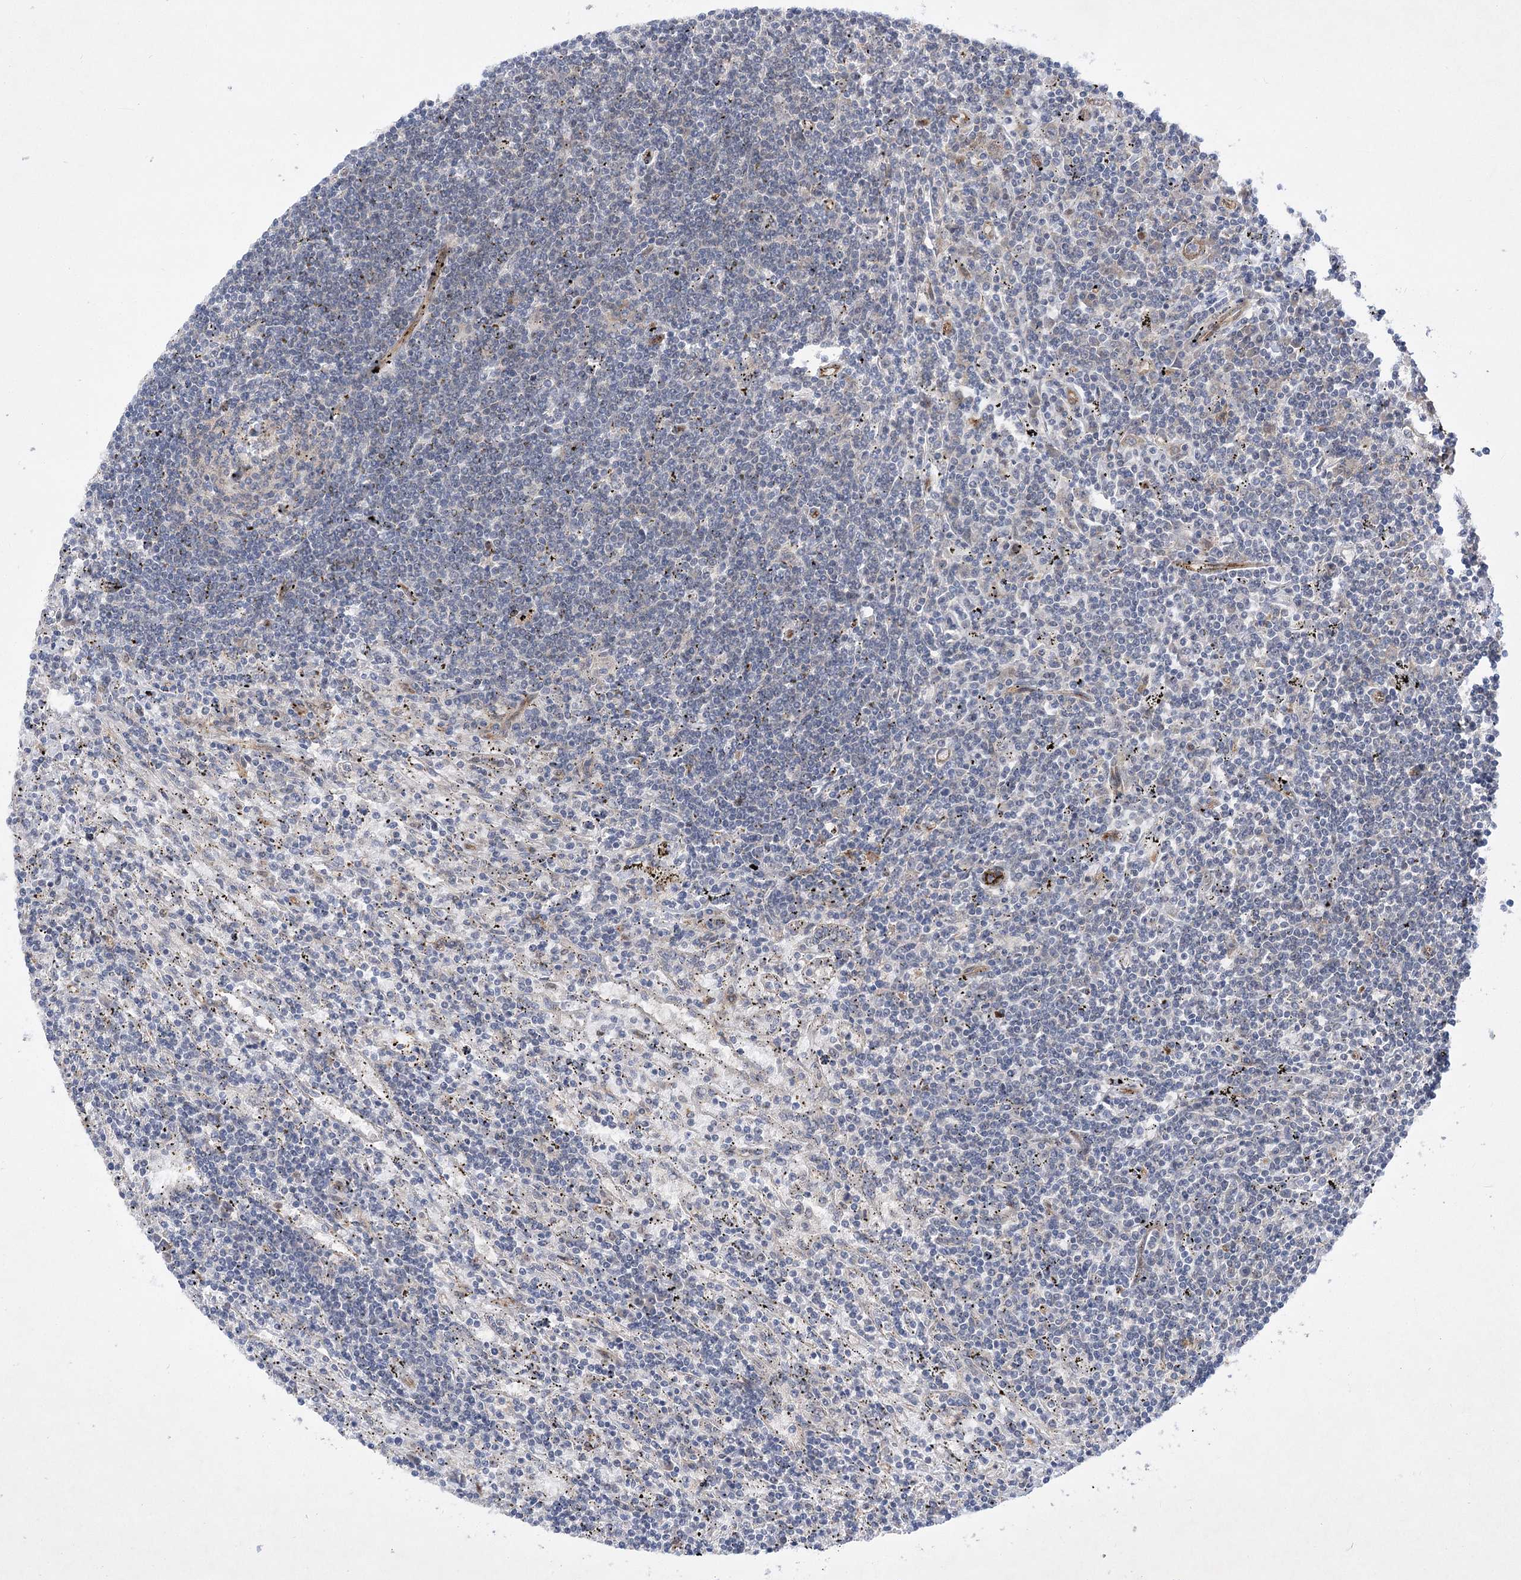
{"staining": {"intensity": "negative", "quantity": "none", "location": "none"}, "tissue": "lymphoma", "cell_type": "Tumor cells", "image_type": "cancer", "snomed": [{"axis": "morphology", "description": "Malignant lymphoma, non-Hodgkin's type, Low grade"}, {"axis": "topography", "description": "Spleen"}], "caption": "Image shows no protein expression in tumor cells of malignant lymphoma, non-Hodgkin's type (low-grade) tissue. (Immunohistochemistry, brightfield microscopy, high magnification).", "gene": "ARHGAP31", "patient": {"sex": "male", "age": 76}}